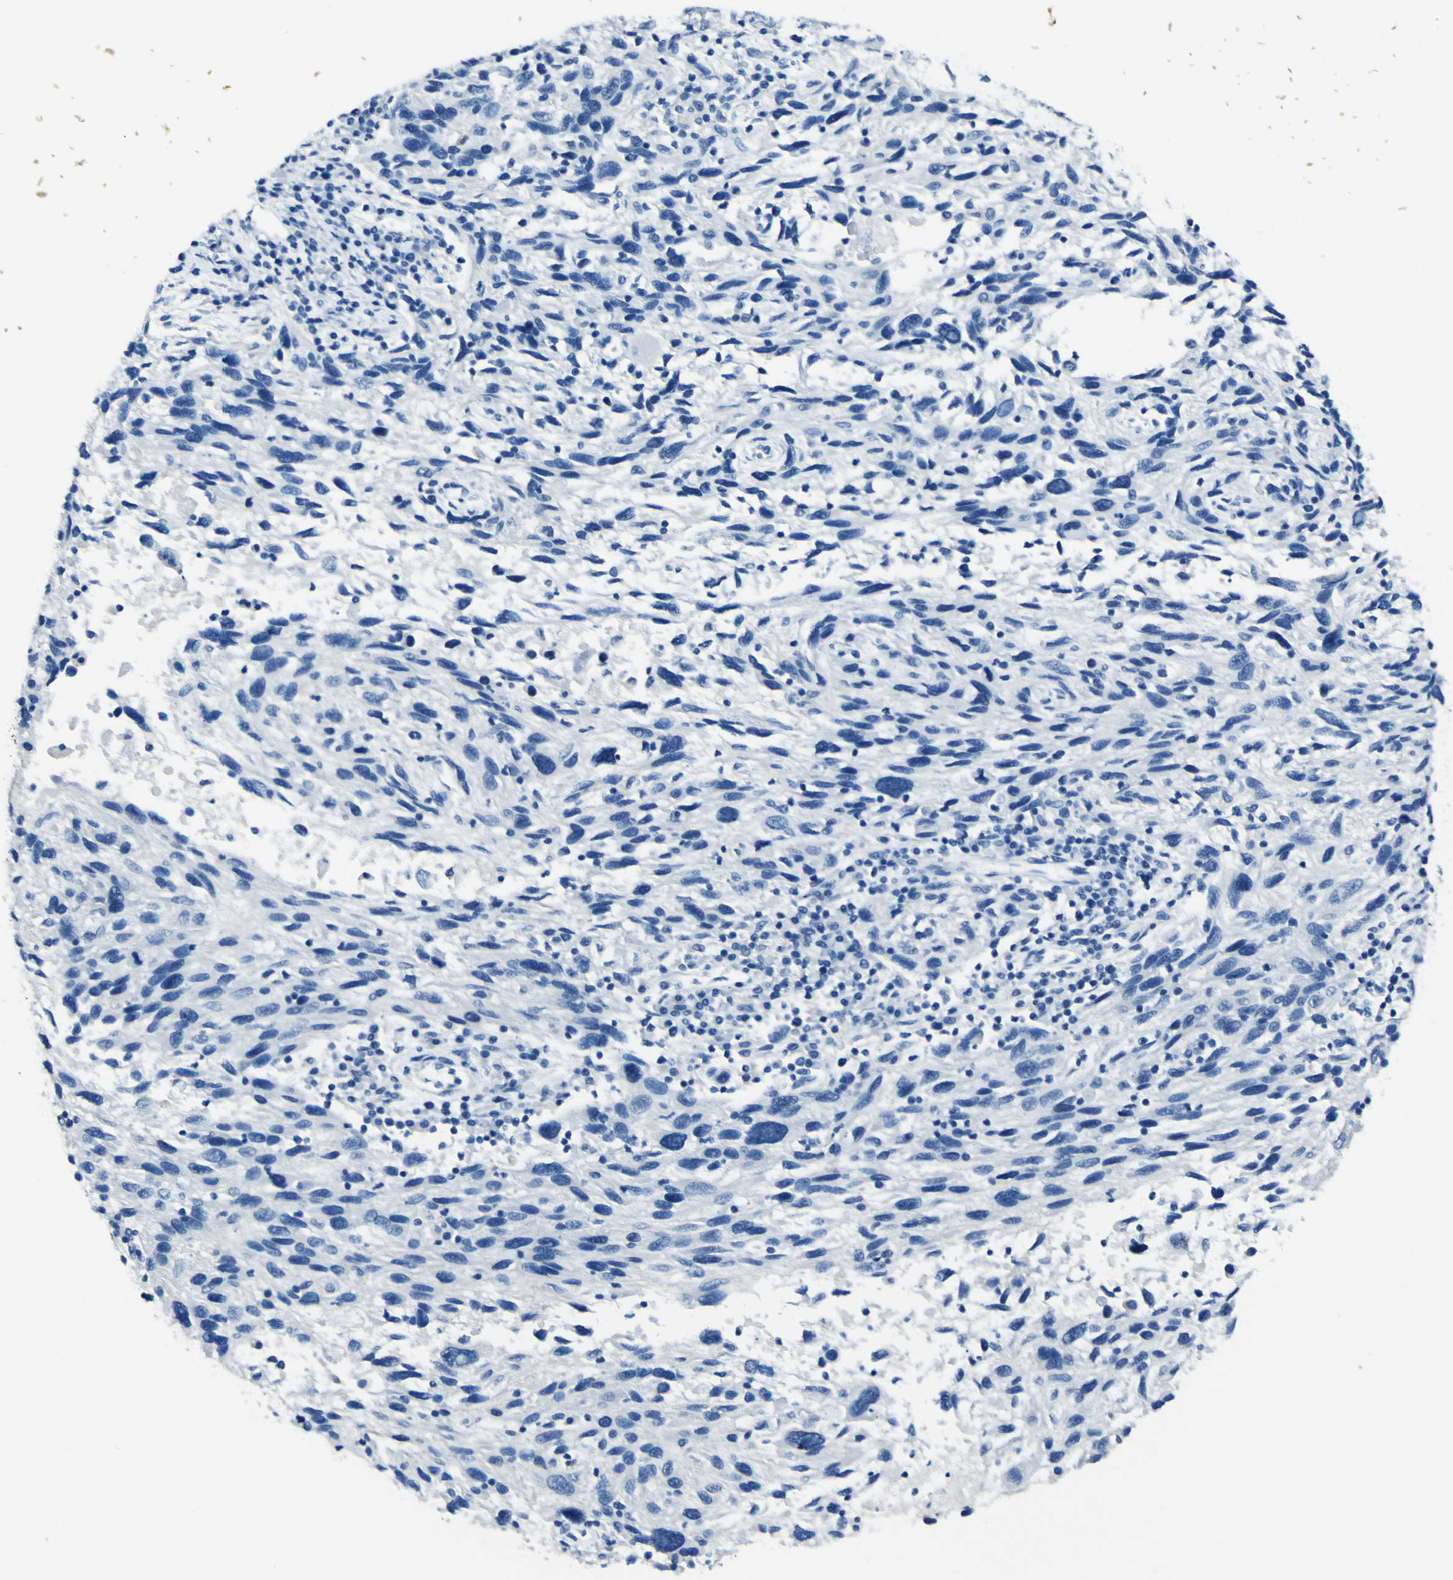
{"staining": {"intensity": "negative", "quantity": "none", "location": "none"}, "tissue": "melanoma", "cell_type": "Tumor cells", "image_type": "cancer", "snomed": [{"axis": "morphology", "description": "Malignant melanoma, NOS"}, {"axis": "topography", "description": "Skin"}], "caption": "The histopathology image shows no staining of tumor cells in melanoma.", "gene": "PHKG1", "patient": {"sex": "male", "age": 53}}